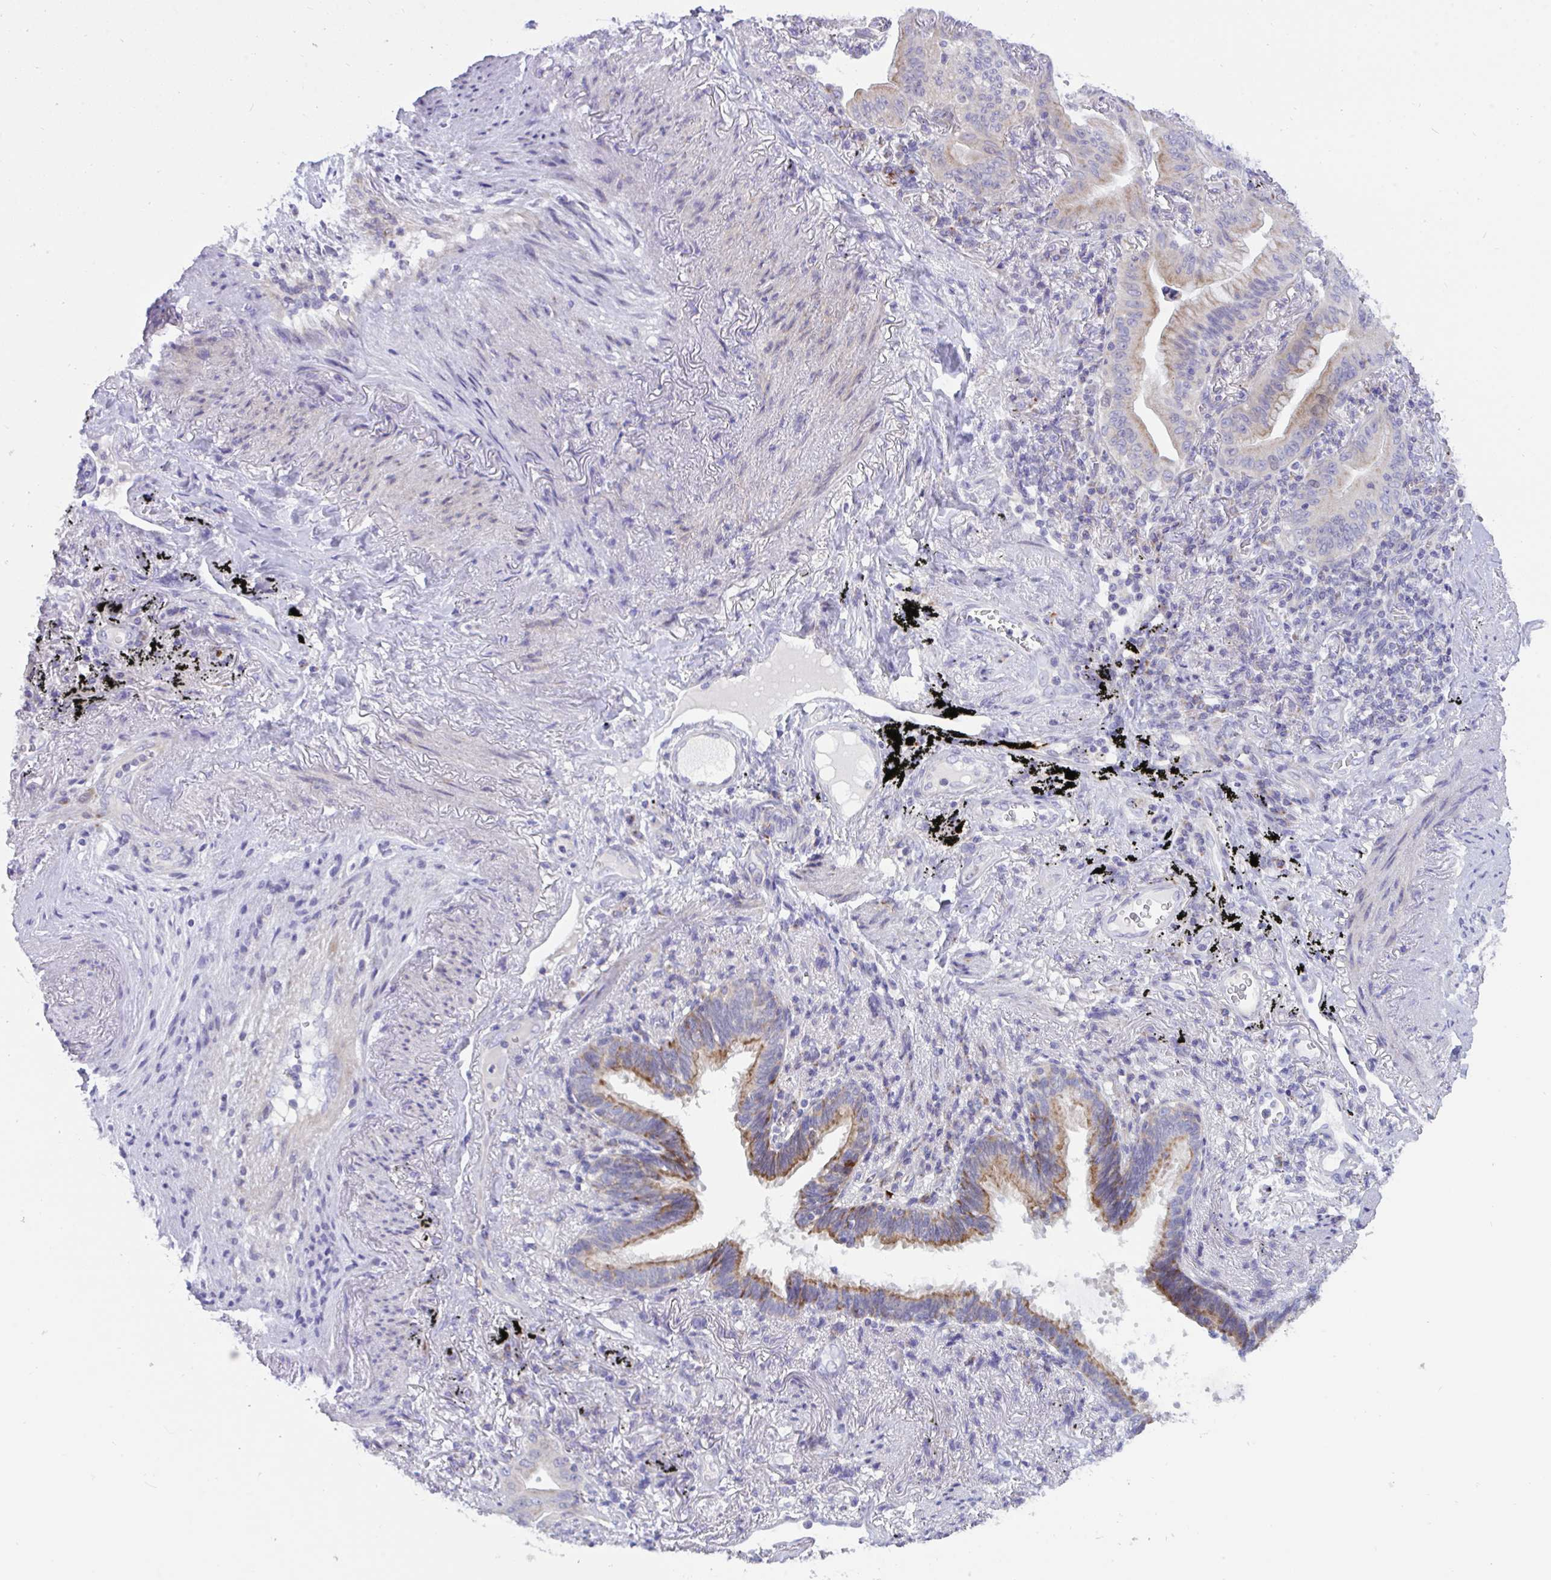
{"staining": {"intensity": "weak", "quantity": "25%-75%", "location": "cytoplasmic/membranous"}, "tissue": "lung cancer", "cell_type": "Tumor cells", "image_type": "cancer", "snomed": [{"axis": "morphology", "description": "Adenocarcinoma, NOS"}, {"axis": "topography", "description": "Lung"}], "caption": "This is a histology image of immunohistochemistry (IHC) staining of adenocarcinoma (lung), which shows weak positivity in the cytoplasmic/membranous of tumor cells.", "gene": "DTX3", "patient": {"sex": "male", "age": 77}}